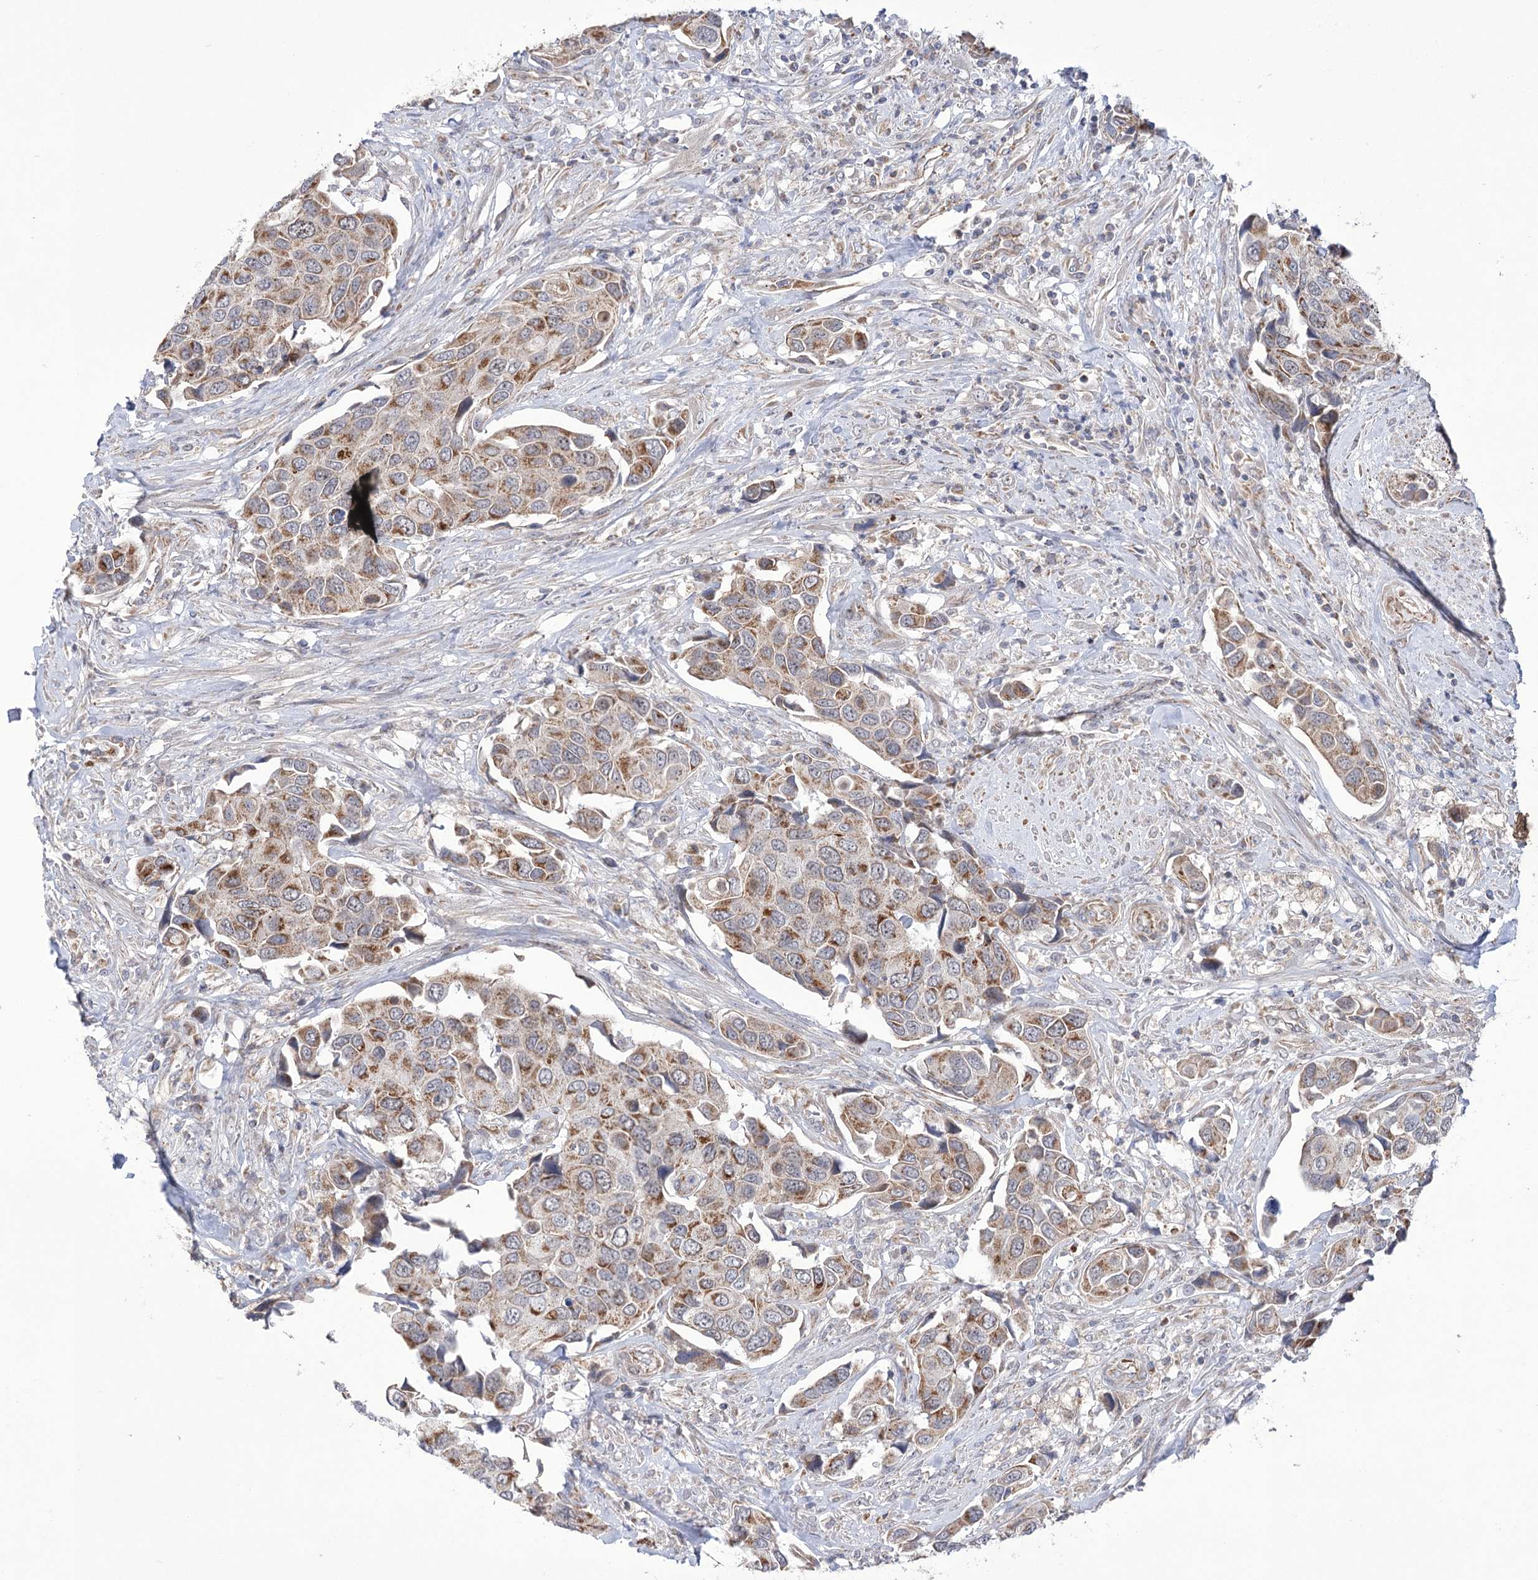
{"staining": {"intensity": "moderate", "quantity": ">75%", "location": "cytoplasmic/membranous"}, "tissue": "urothelial cancer", "cell_type": "Tumor cells", "image_type": "cancer", "snomed": [{"axis": "morphology", "description": "Urothelial carcinoma, High grade"}, {"axis": "topography", "description": "Urinary bladder"}], "caption": "Human urothelial cancer stained with a brown dye exhibits moderate cytoplasmic/membranous positive positivity in approximately >75% of tumor cells.", "gene": "ECHDC3", "patient": {"sex": "male", "age": 74}}